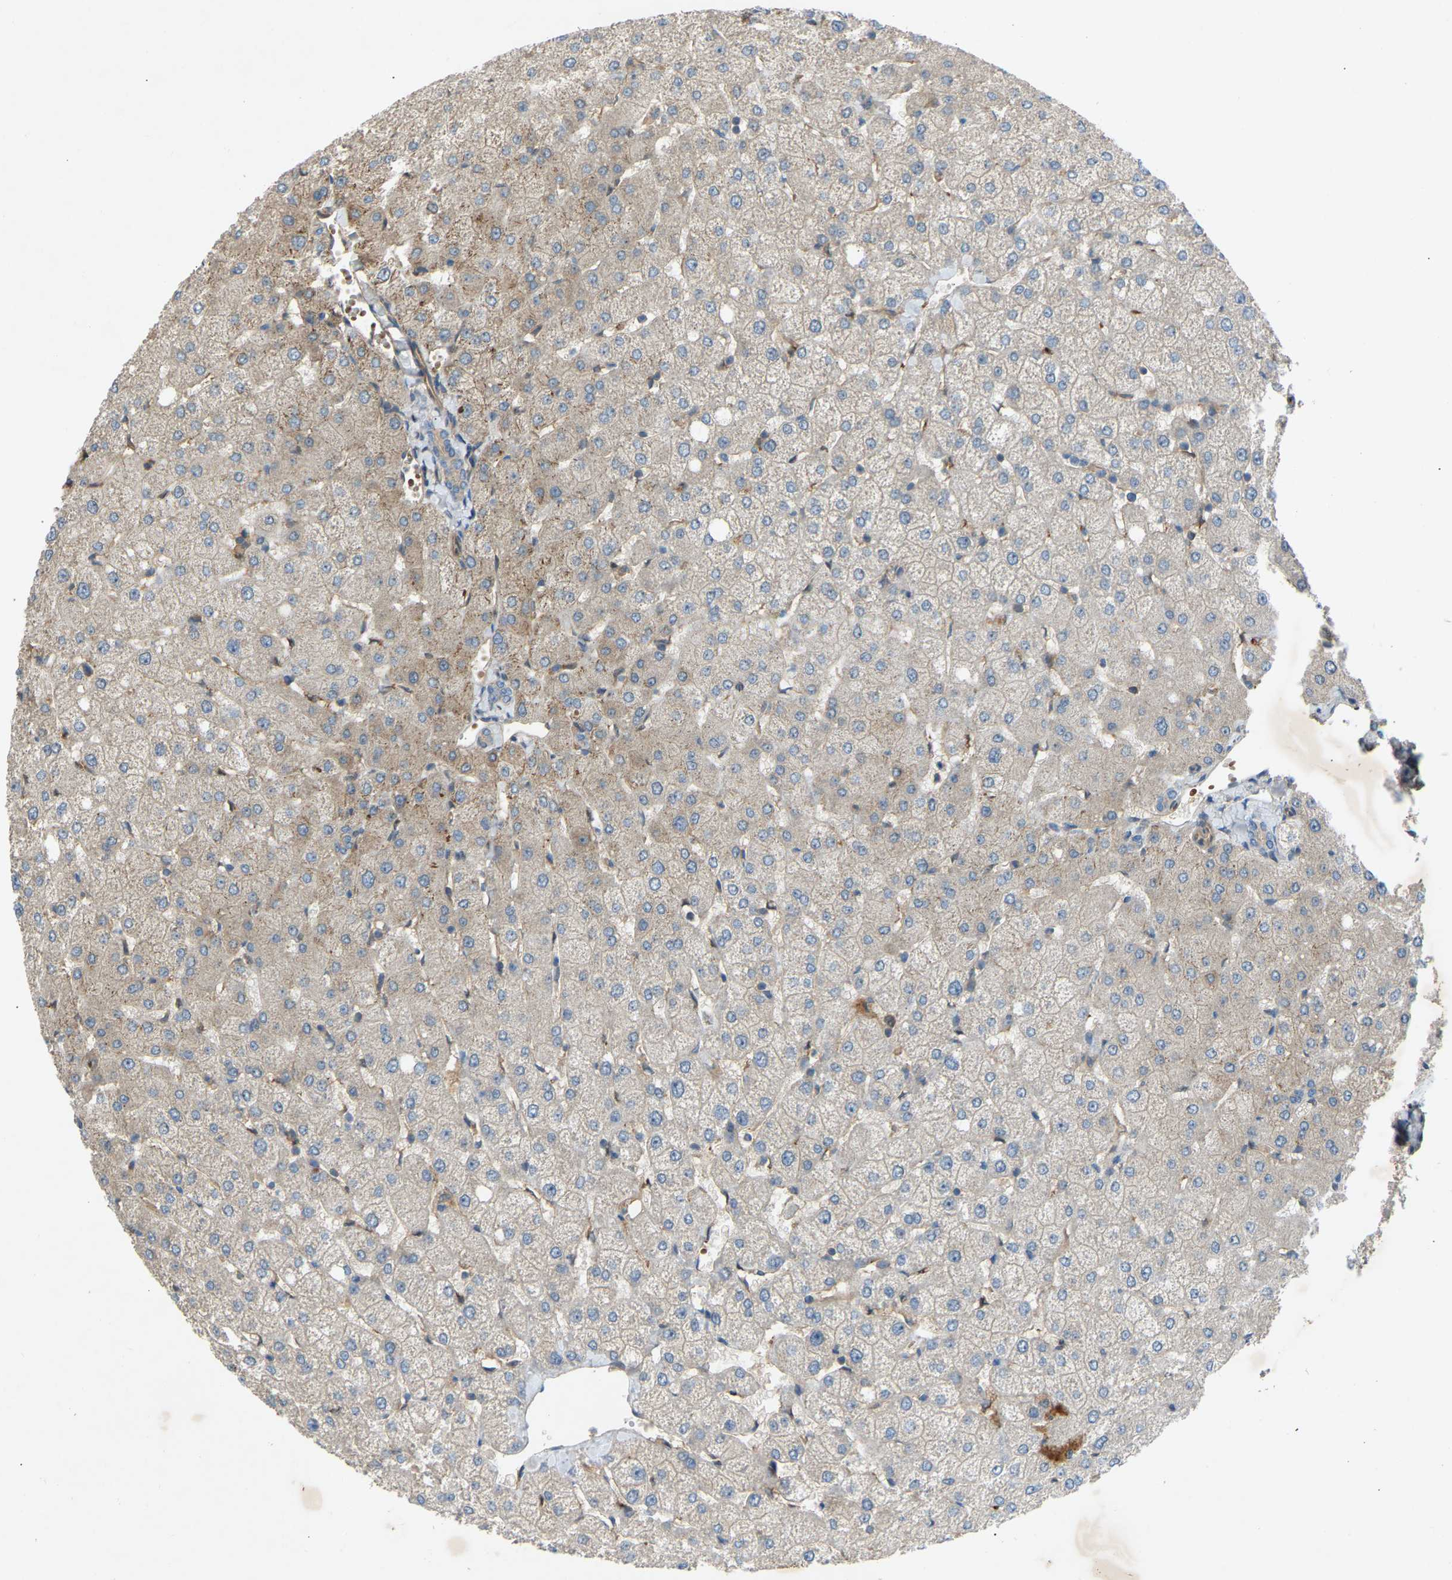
{"staining": {"intensity": "negative", "quantity": "none", "location": "none"}, "tissue": "liver", "cell_type": "Cholangiocytes", "image_type": "normal", "snomed": [{"axis": "morphology", "description": "Normal tissue, NOS"}, {"axis": "topography", "description": "Liver"}], "caption": "Immunohistochemical staining of benign human liver displays no significant staining in cholangiocytes.", "gene": "GAS2L1", "patient": {"sex": "female", "age": 54}}